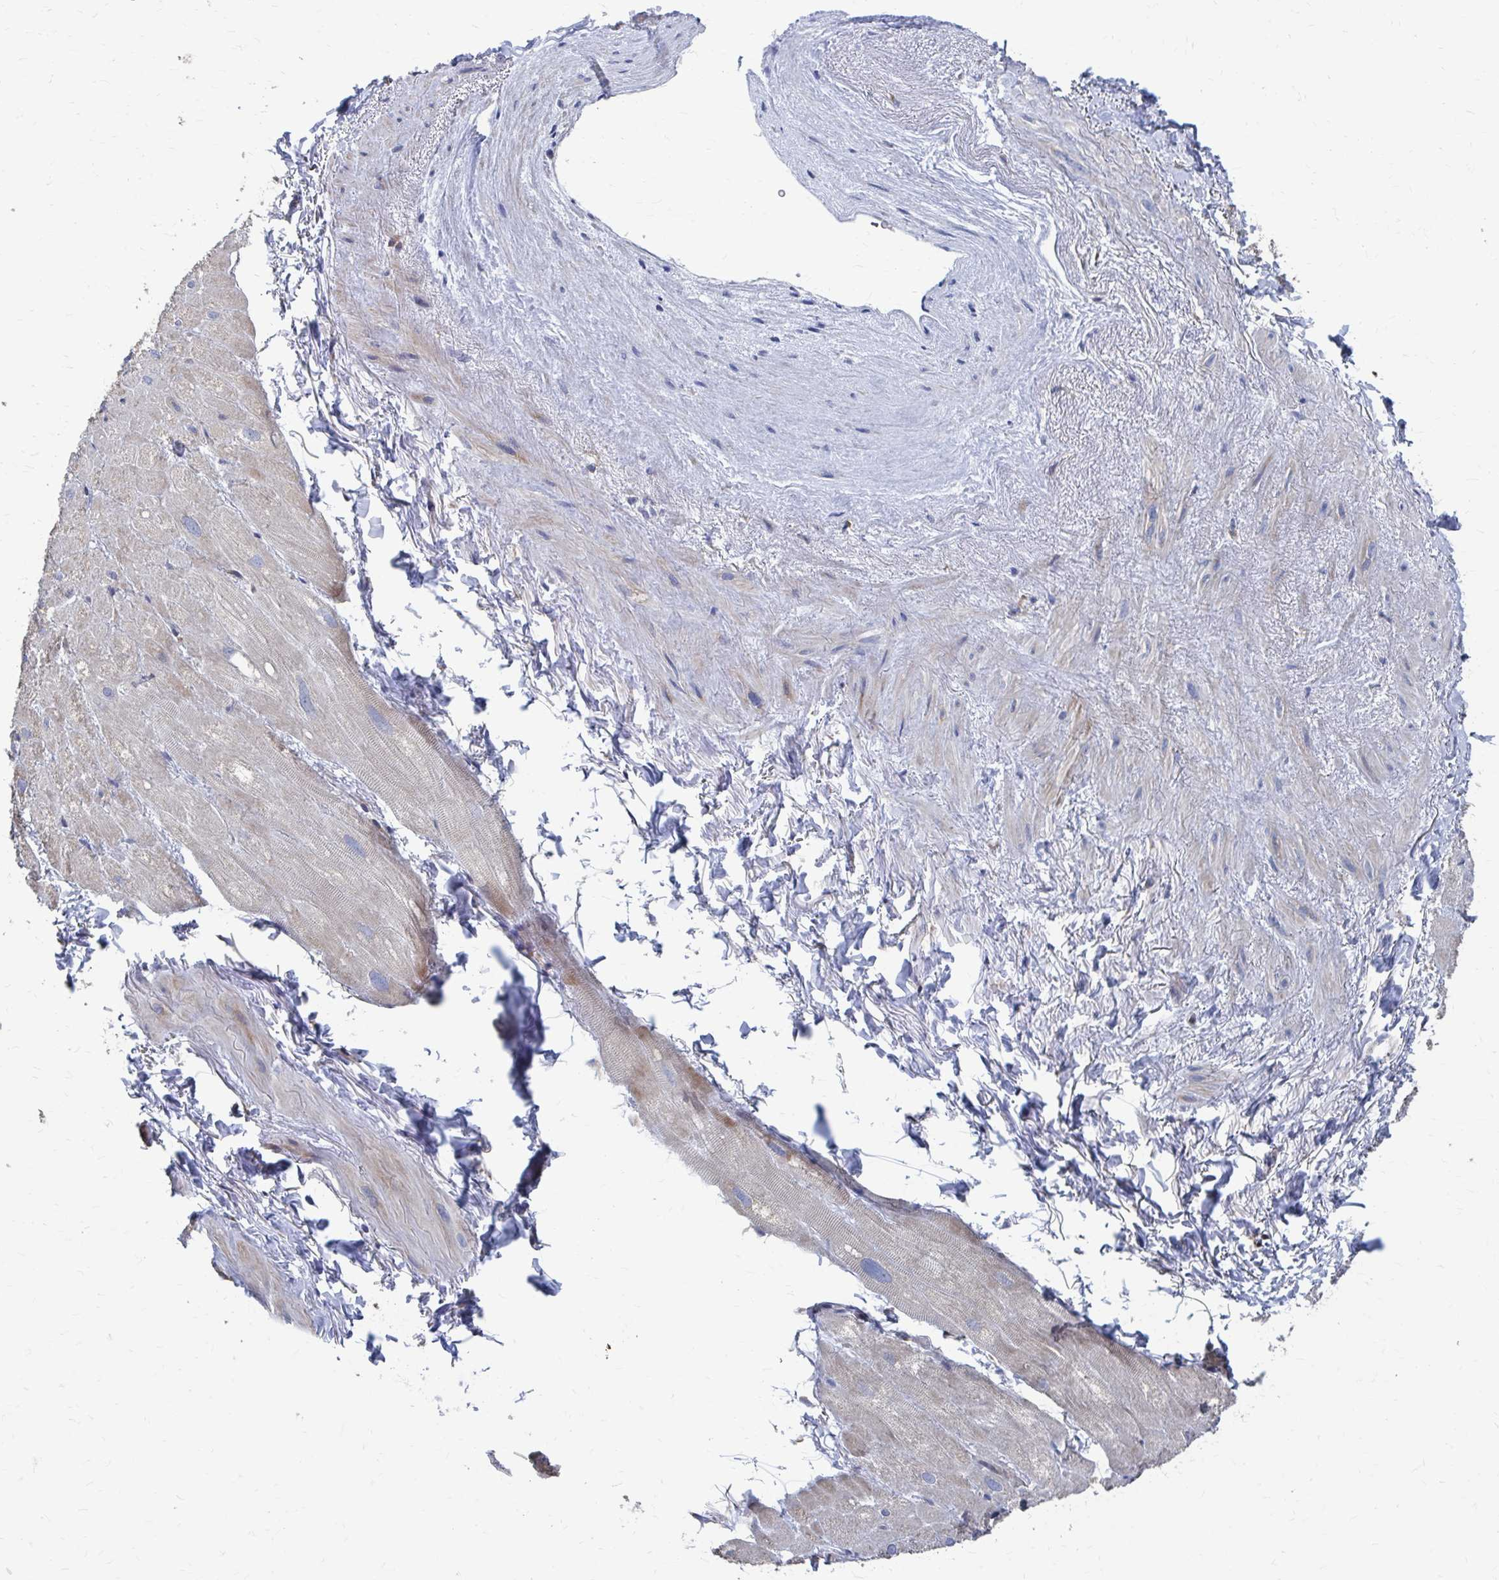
{"staining": {"intensity": "weak", "quantity": "<25%", "location": "cytoplasmic/membranous"}, "tissue": "heart muscle", "cell_type": "Cardiomyocytes", "image_type": "normal", "snomed": [{"axis": "morphology", "description": "Normal tissue, NOS"}, {"axis": "topography", "description": "Heart"}], "caption": "A high-resolution photomicrograph shows IHC staining of unremarkable heart muscle, which shows no significant staining in cardiomyocytes. (DAB (3,3'-diaminobenzidine) immunohistochemistry visualized using brightfield microscopy, high magnification).", "gene": "PLEKHG7", "patient": {"sex": "male", "age": 62}}